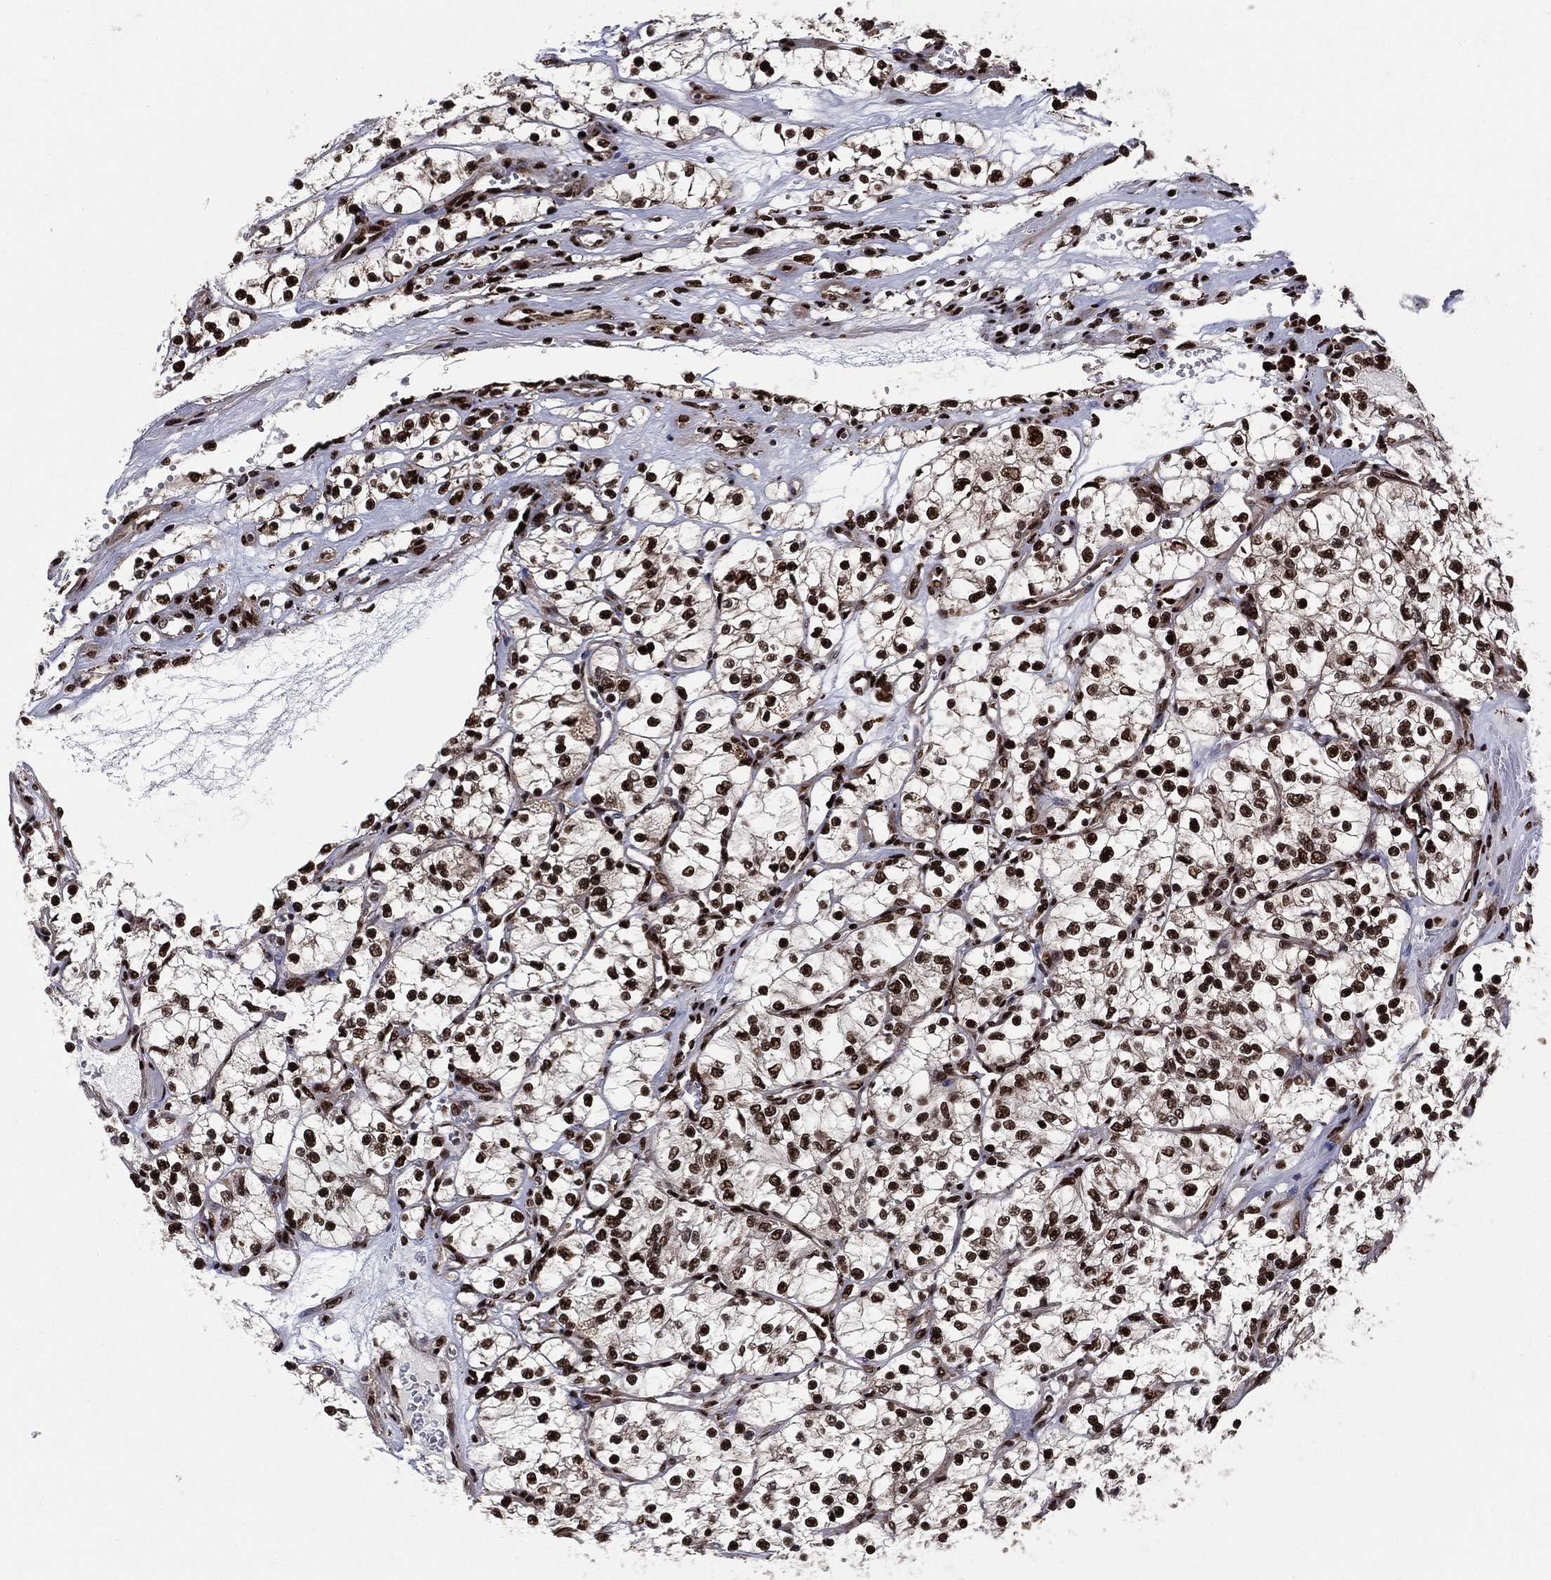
{"staining": {"intensity": "strong", "quantity": ">75%", "location": "nuclear"}, "tissue": "renal cancer", "cell_type": "Tumor cells", "image_type": "cancer", "snomed": [{"axis": "morphology", "description": "Adenocarcinoma, NOS"}, {"axis": "topography", "description": "Kidney"}], "caption": "Tumor cells demonstrate high levels of strong nuclear staining in about >75% of cells in renal cancer.", "gene": "TP53BP1", "patient": {"sex": "female", "age": 69}}